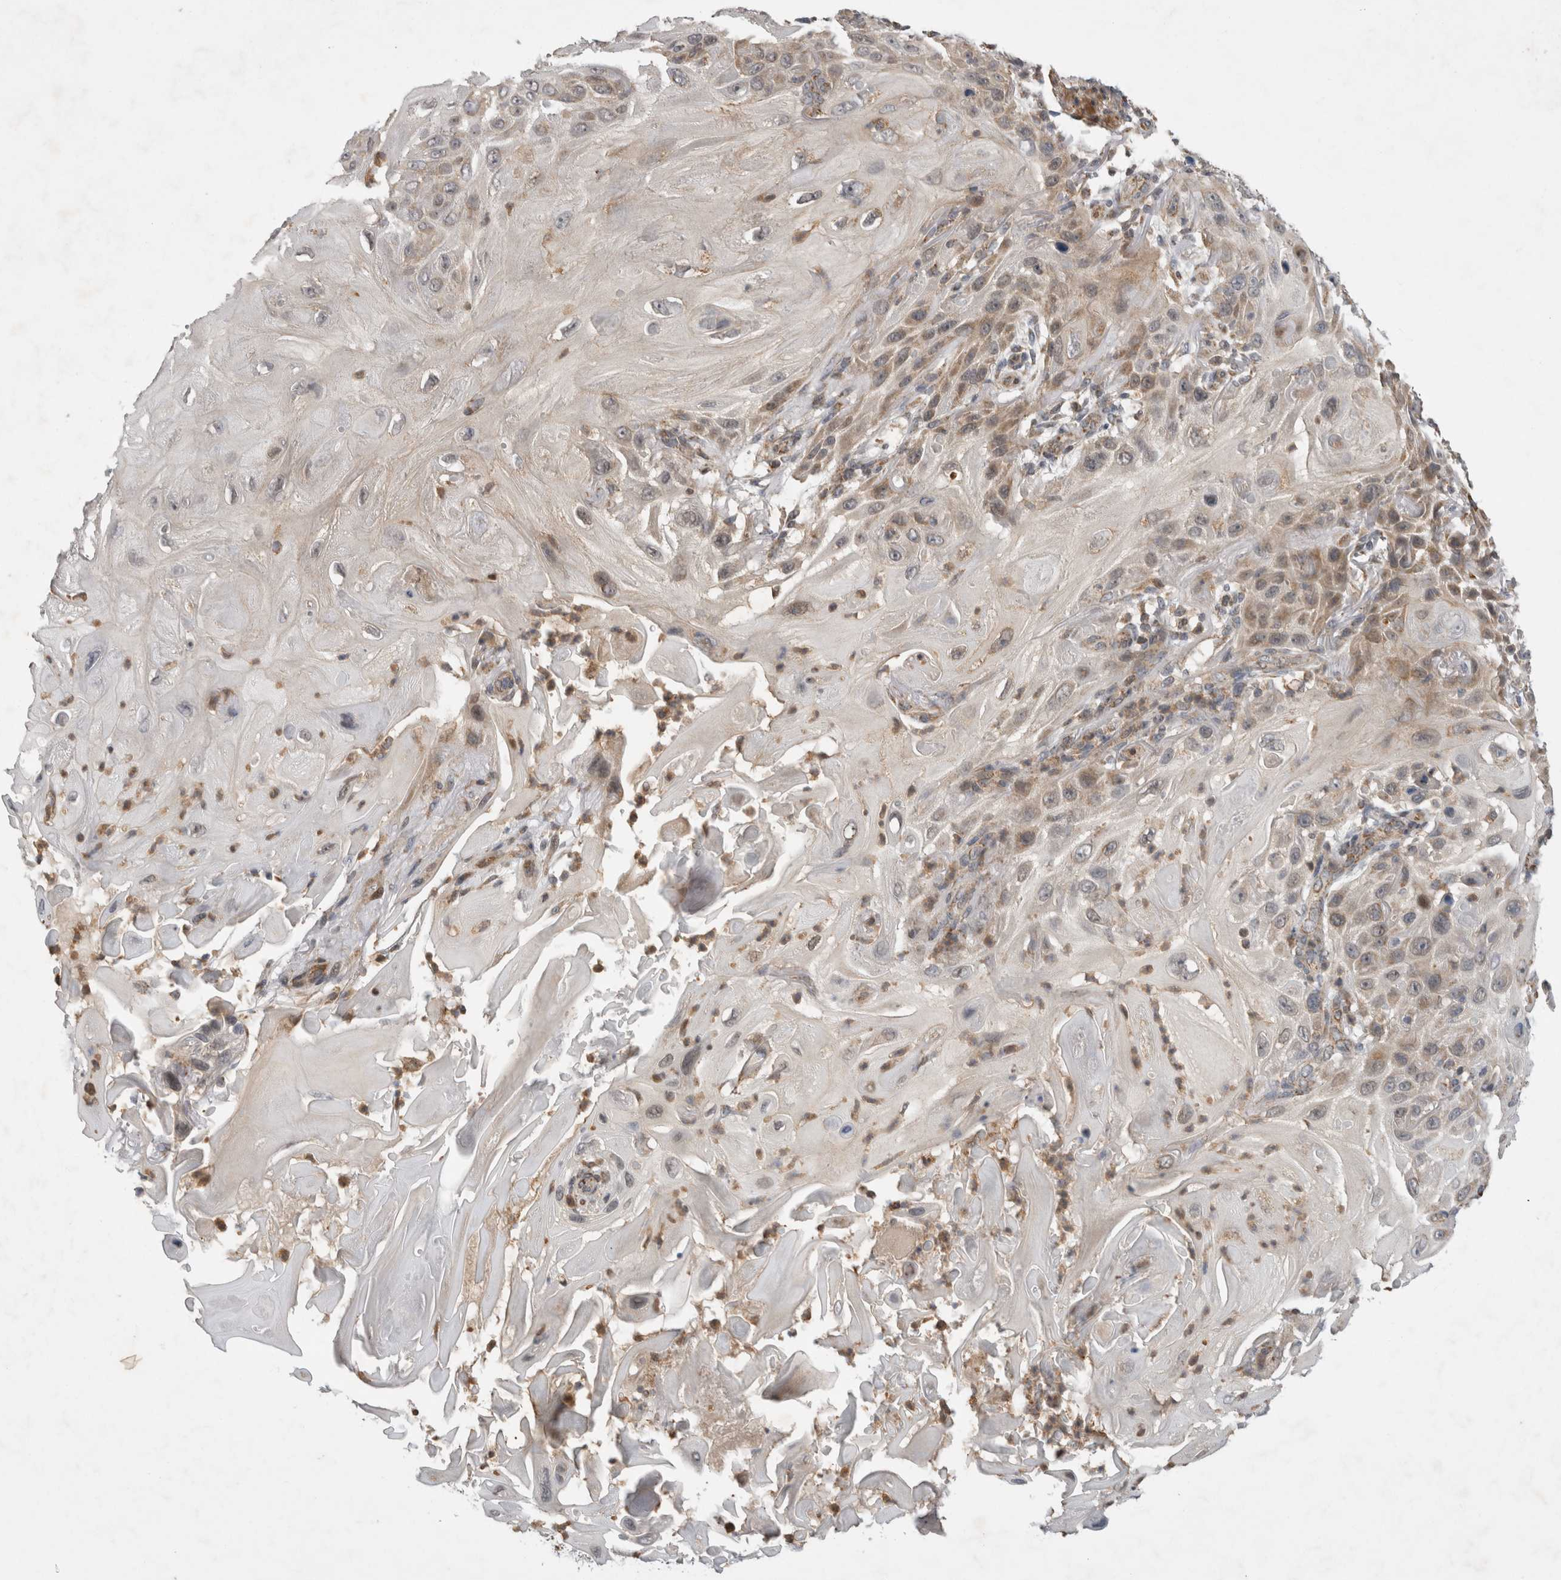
{"staining": {"intensity": "weak", "quantity": "25%-75%", "location": "cytoplasmic/membranous"}, "tissue": "skin cancer", "cell_type": "Tumor cells", "image_type": "cancer", "snomed": [{"axis": "morphology", "description": "Squamous cell carcinoma, NOS"}, {"axis": "topography", "description": "Skin"}], "caption": "Human skin cancer (squamous cell carcinoma) stained with a brown dye demonstrates weak cytoplasmic/membranous positive expression in approximately 25%-75% of tumor cells.", "gene": "KCNIP1", "patient": {"sex": "female", "age": 77}}